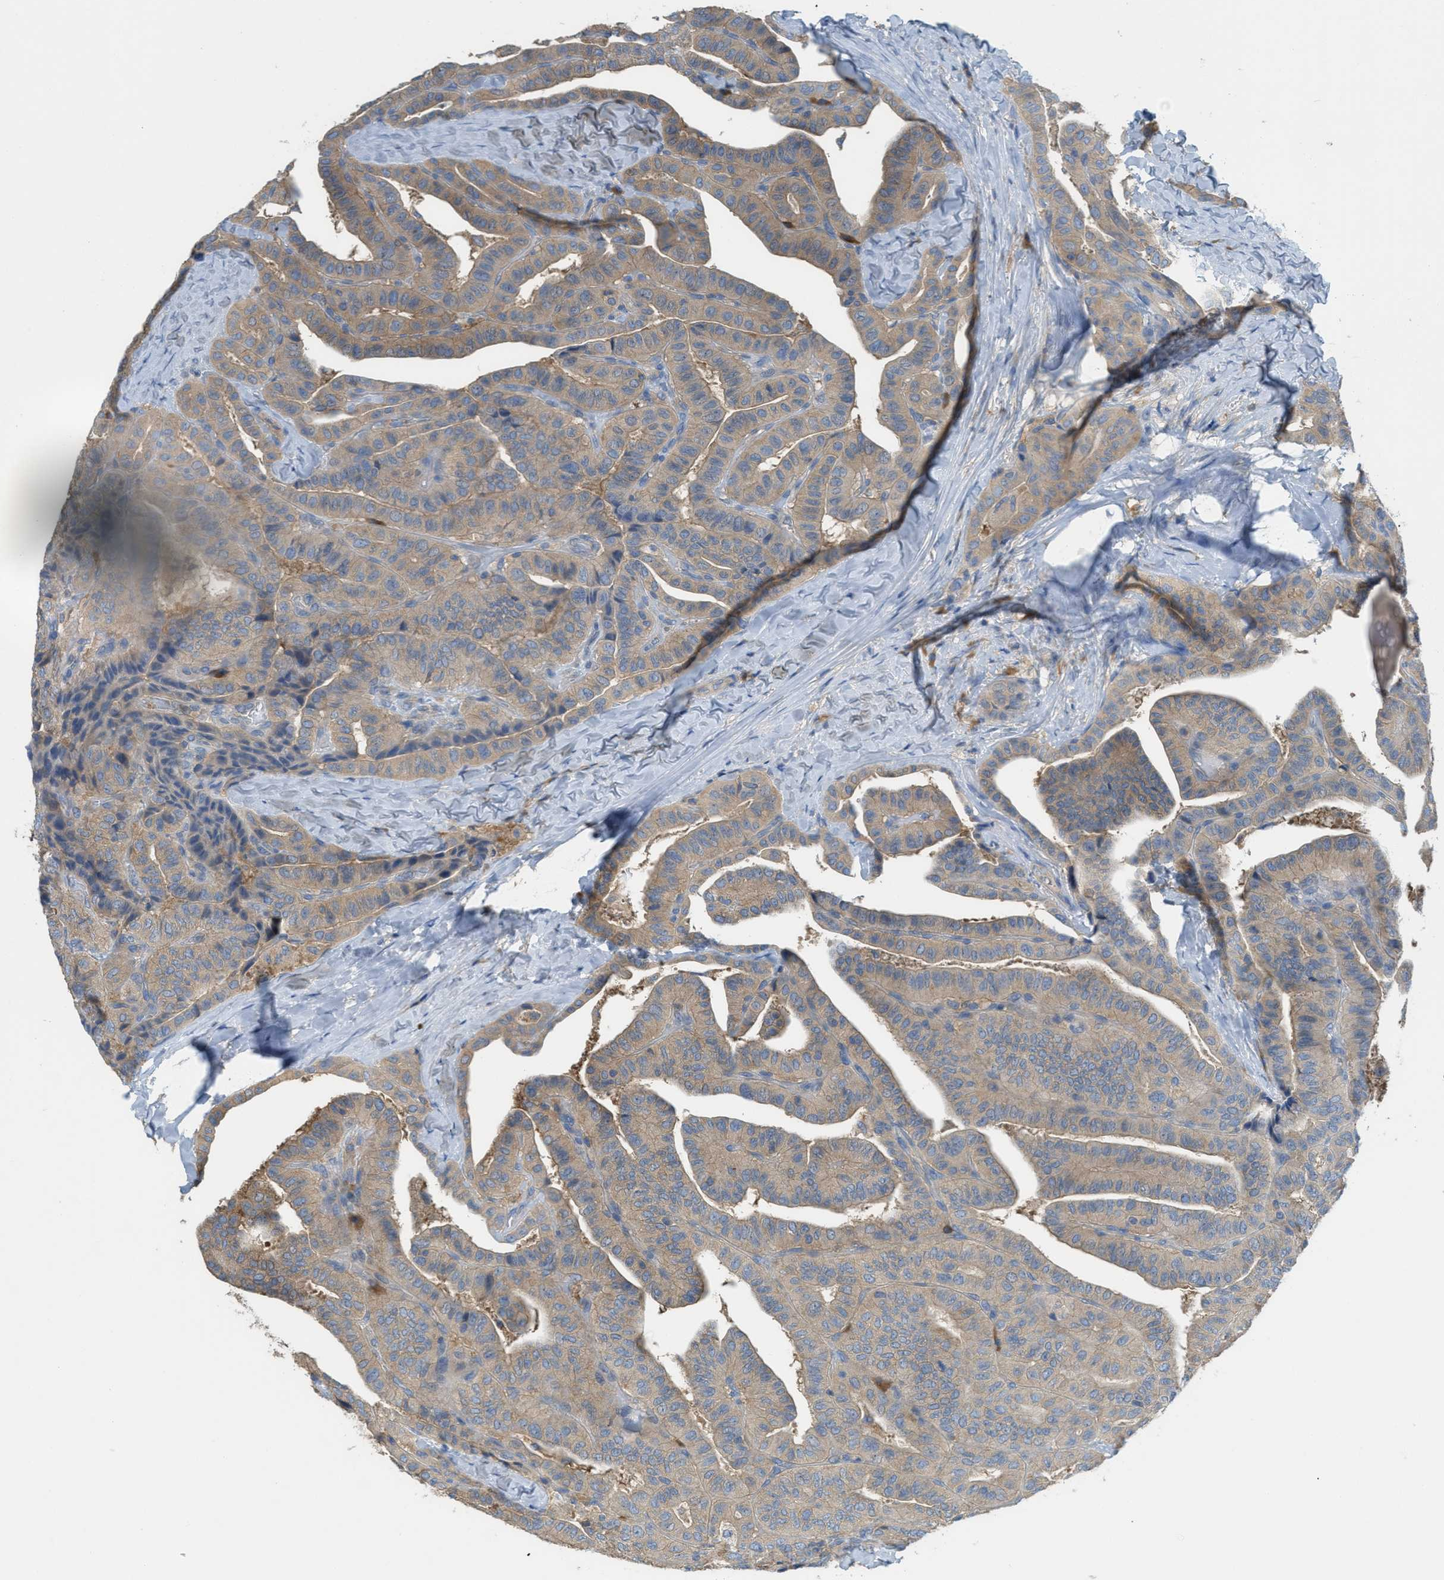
{"staining": {"intensity": "weak", "quantity": ">75%", "location": "cytoplasmic/membranous"}, "tissue": "thyroid cancer", "cell_type": "Tumor cells", "image_type": "cancer", "snomed": [{"axis": "morphology", "description": "Papillary adenocarcinoma, NOS"}, {"axis": "topography", "description": "Thyroid gland"}], "caption": "Weak cytoplasmic/membranous staining is identified in approximately >75% of tumor cells in thyroid cancer (papillary adenocarcinoma).", "gene": "UBA5", "patient": {"sex": "male", "age": 77}}